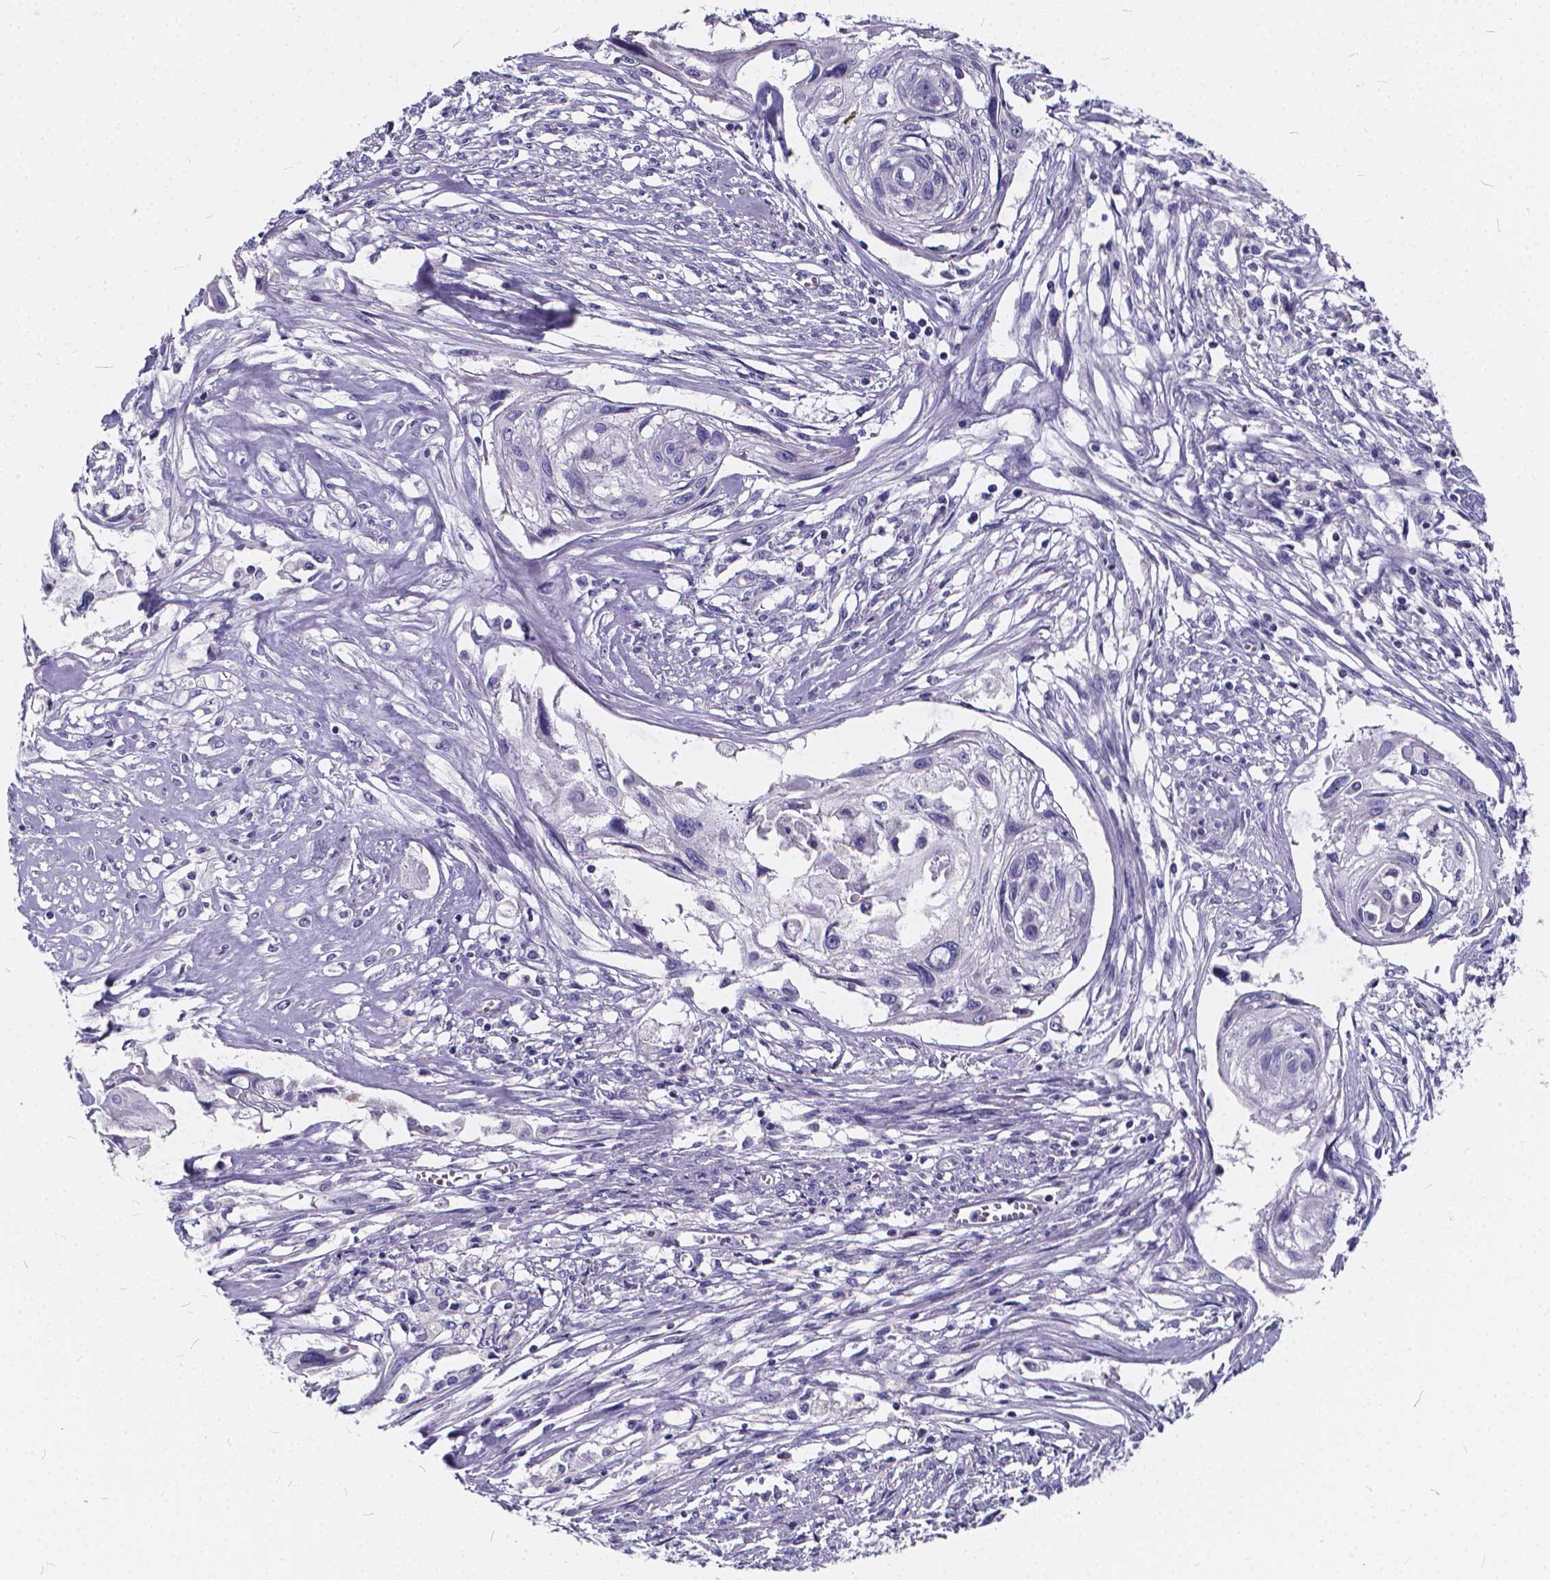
{"staining": {"intensity": "negative", "quantity": "none", "location": "none"}, "tissue": "cervical cancer", "cell_type": "Tumor cells", "image_type": "cancer", "snomed": [{"axis": "morphology", "description": "Squamous cell carcinoma, NOS"}, {"axis": "topography", "description": "Cervix"}], "caption": "DAB (3,3'-diaminobenzidine) immunohistochemical staining of human cervical squamous cell carcinoma exhibits no significant expression in tumor cells.", "gene": "SPEF2", "patient": {"sex": "female", "age": 49}}